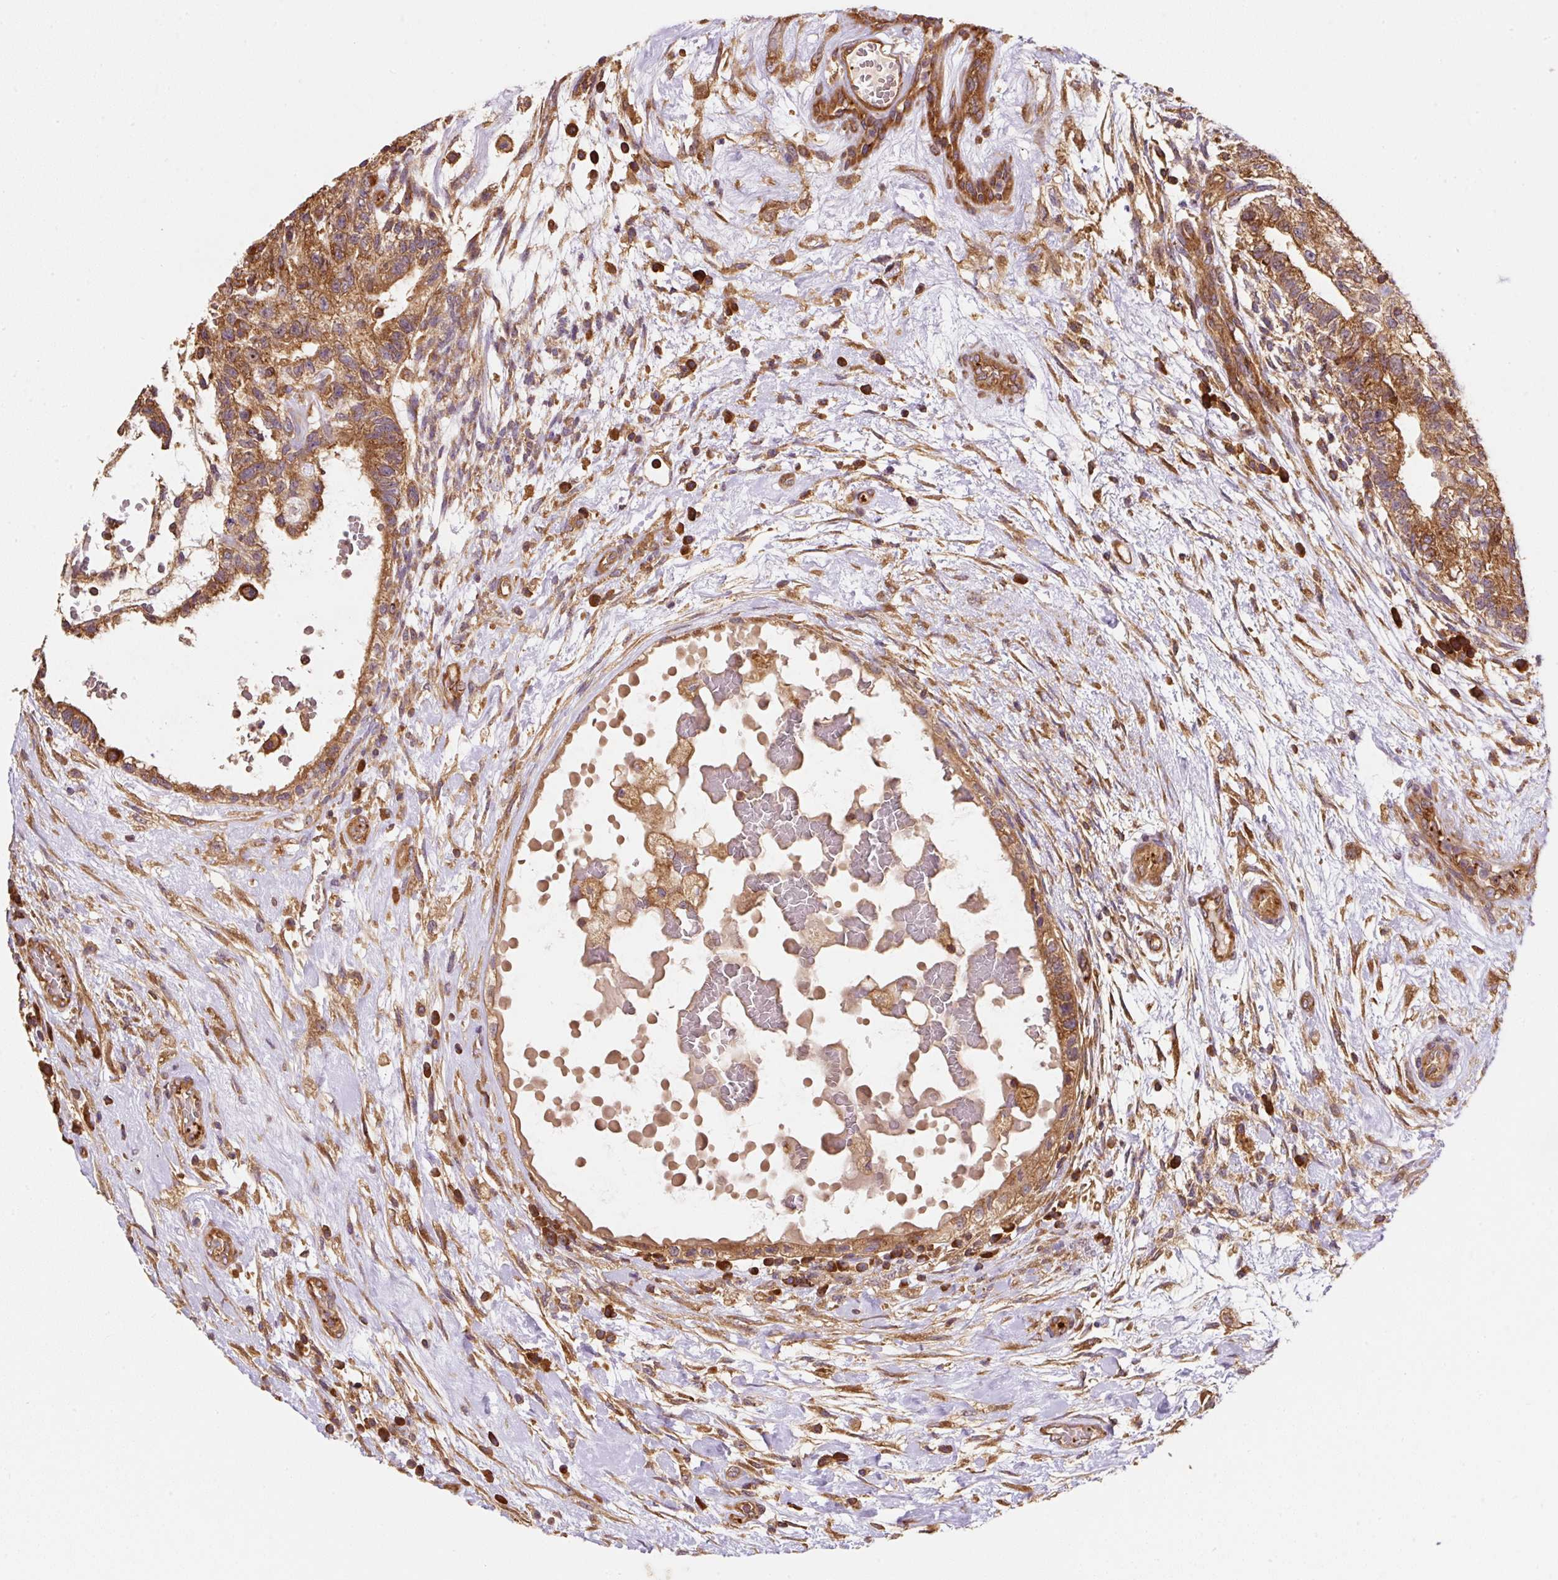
{"staining": {"intensity": "strong", "quantity": ">75%", "location": "cytoplasmic/membranous"}, "tissue": "testis cancer", "cell_type": "Tumor cells", "image_type": "cancer", "snomed": [{"axis": "morphology", "description": "Normal tissue, NOS"}, {"axis": "morphology", "description": "Carcinoma, Embryonal, NOS"}, {"axis": "topography", "description": "Testis"}], "caption": "The histopathology image shows immunohistochemical staining of testis cancer (embryonal carcinoma). There is strong cytoplasmic/membranous staining is appreciated in about >75% of tumor cells.", "gene": "EIF2S2", "patient": {"sex": "male", "age": 32}}